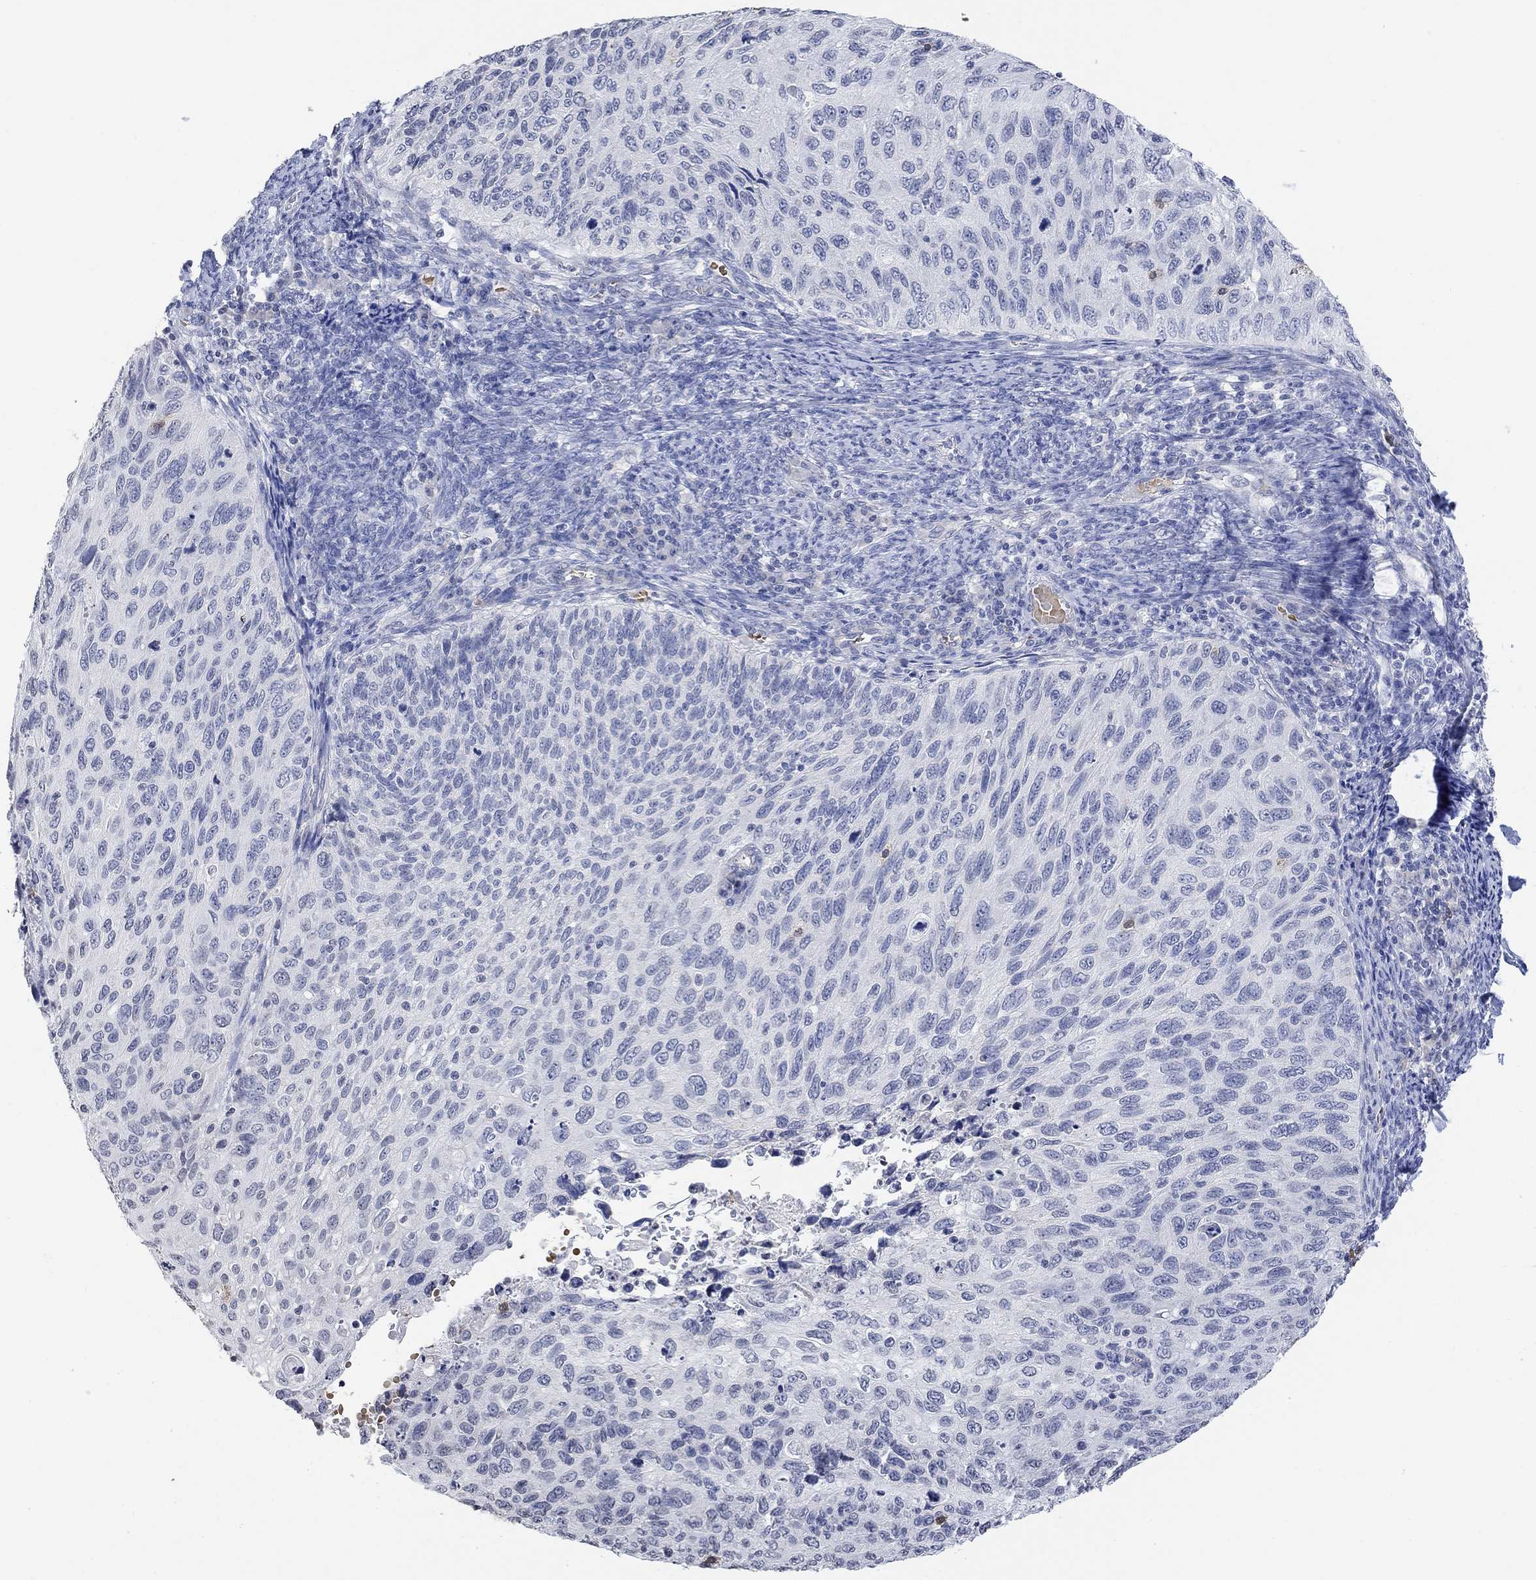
{"staining": {"intensity": "negative", "quantity": "none", "location": "none"}, "tissue": "cervical cancer", "cell_type": "Tumor cells", "image_type": "cancer", "snomed": [{"axis": "morphology", "description": "Squamous cell carcinoma, NOS"}, {"axis": "topography", "description": "Cervix"}], "caption": "Cervical squamous cell carcinoma stained for a protein using IHC reveals no expression tumor cells.", "gene": "TMEM255A", "patient": {"sex": "female", "age": 70}}